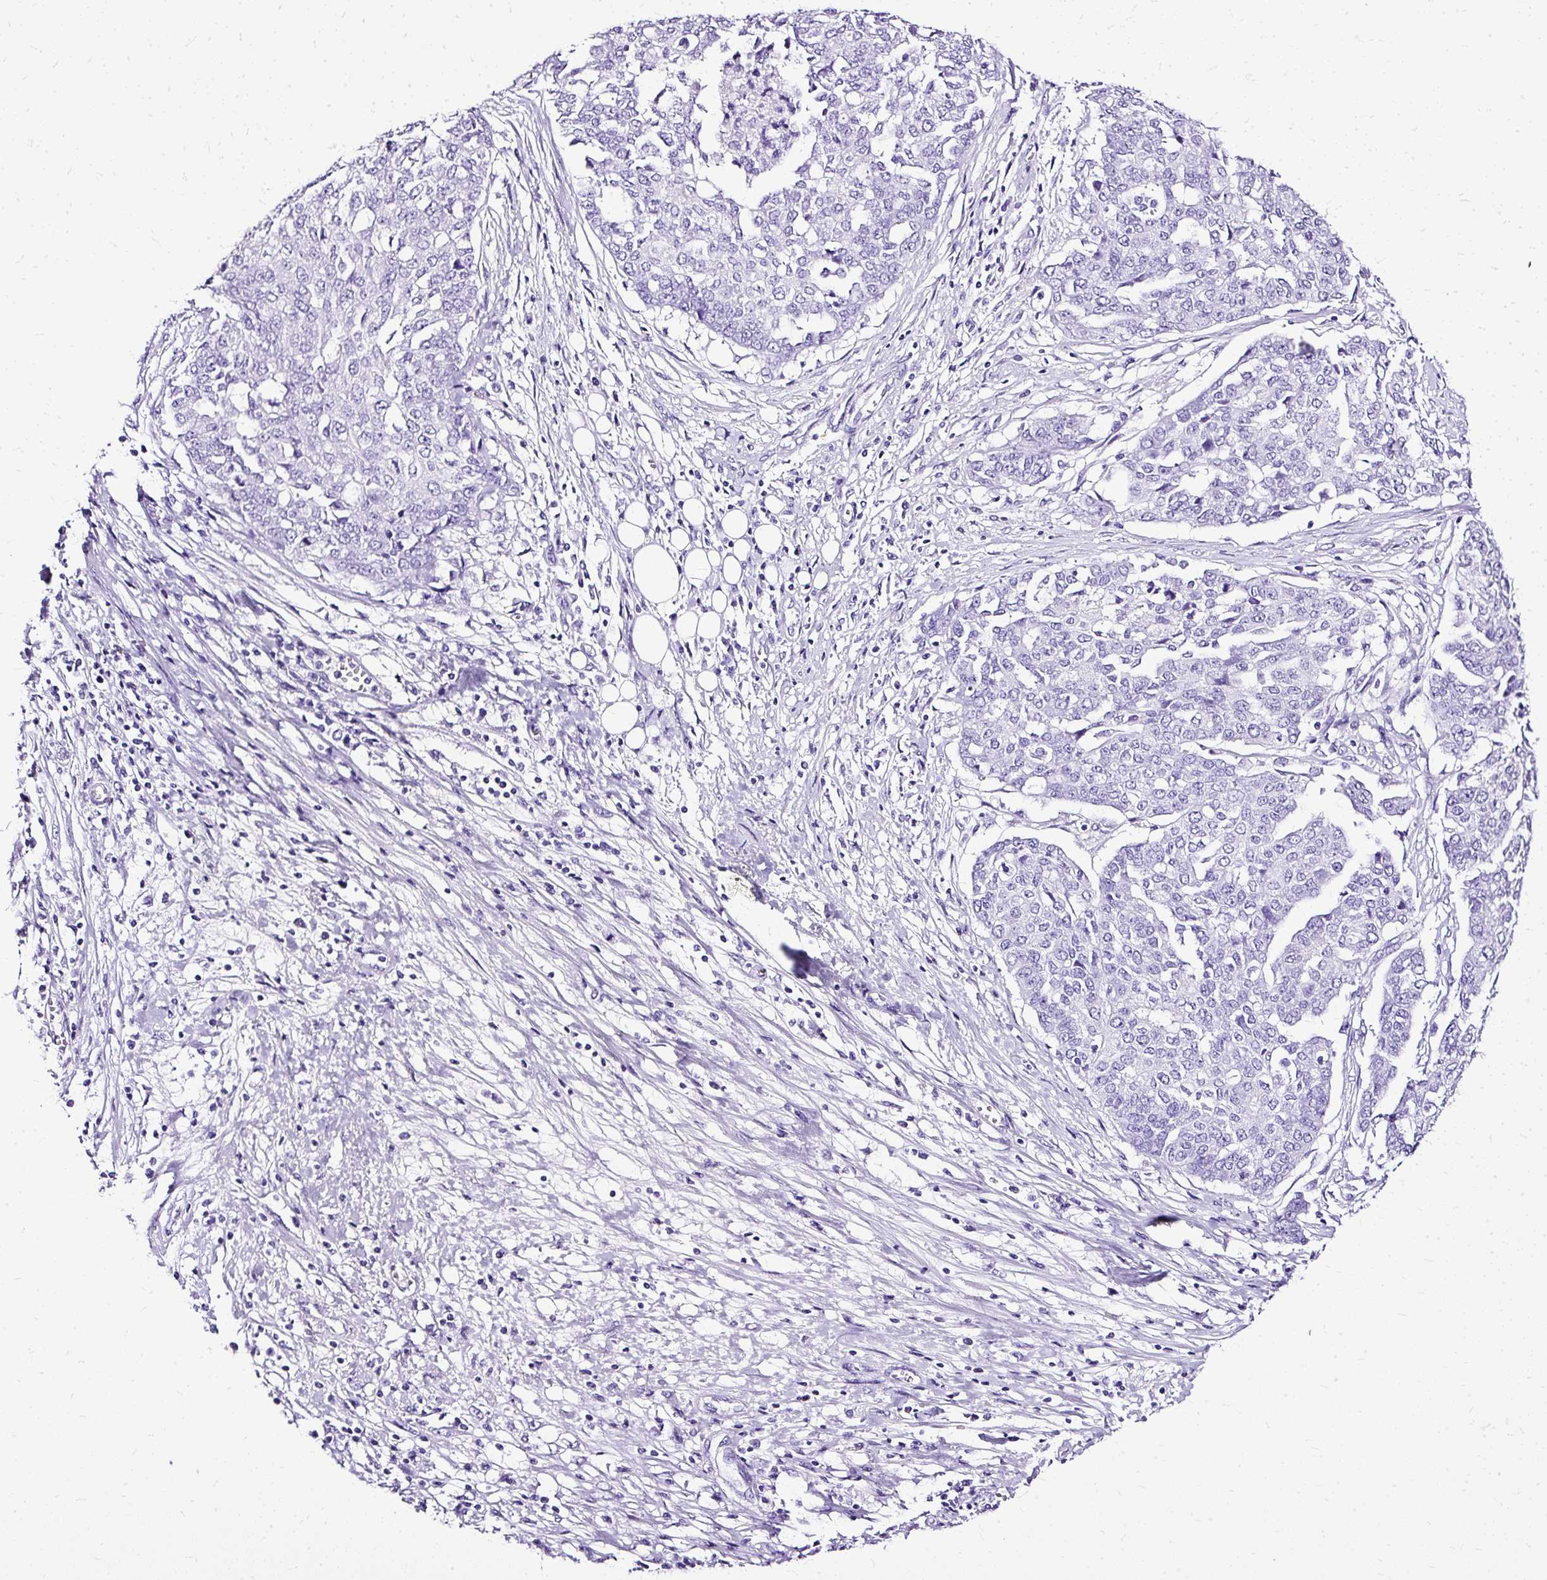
{"staining": {"intensity": "negative", "quantity": "none", "location": "none"}, "tissue": "ovarian cancer", "cell_type": "Tumor cells", "image_type": "cancer", "snomed": [{"axis": "morphology", "description": "Cystadenocarcinoma, serous, NOS"}, {"axis": "topography", "description": "Soft tissue"}, {"axis": "topography", "description": "Ovary"}], "caption": "A photomicrograph of serous cystadenocarcinoma (ovarian) stained for a protein demonstrates no brown staining in tumor cells. Nuclei are stained in blue.", "gene": "SLC8A2", "patient": {"sex": "female", "age": 57}}